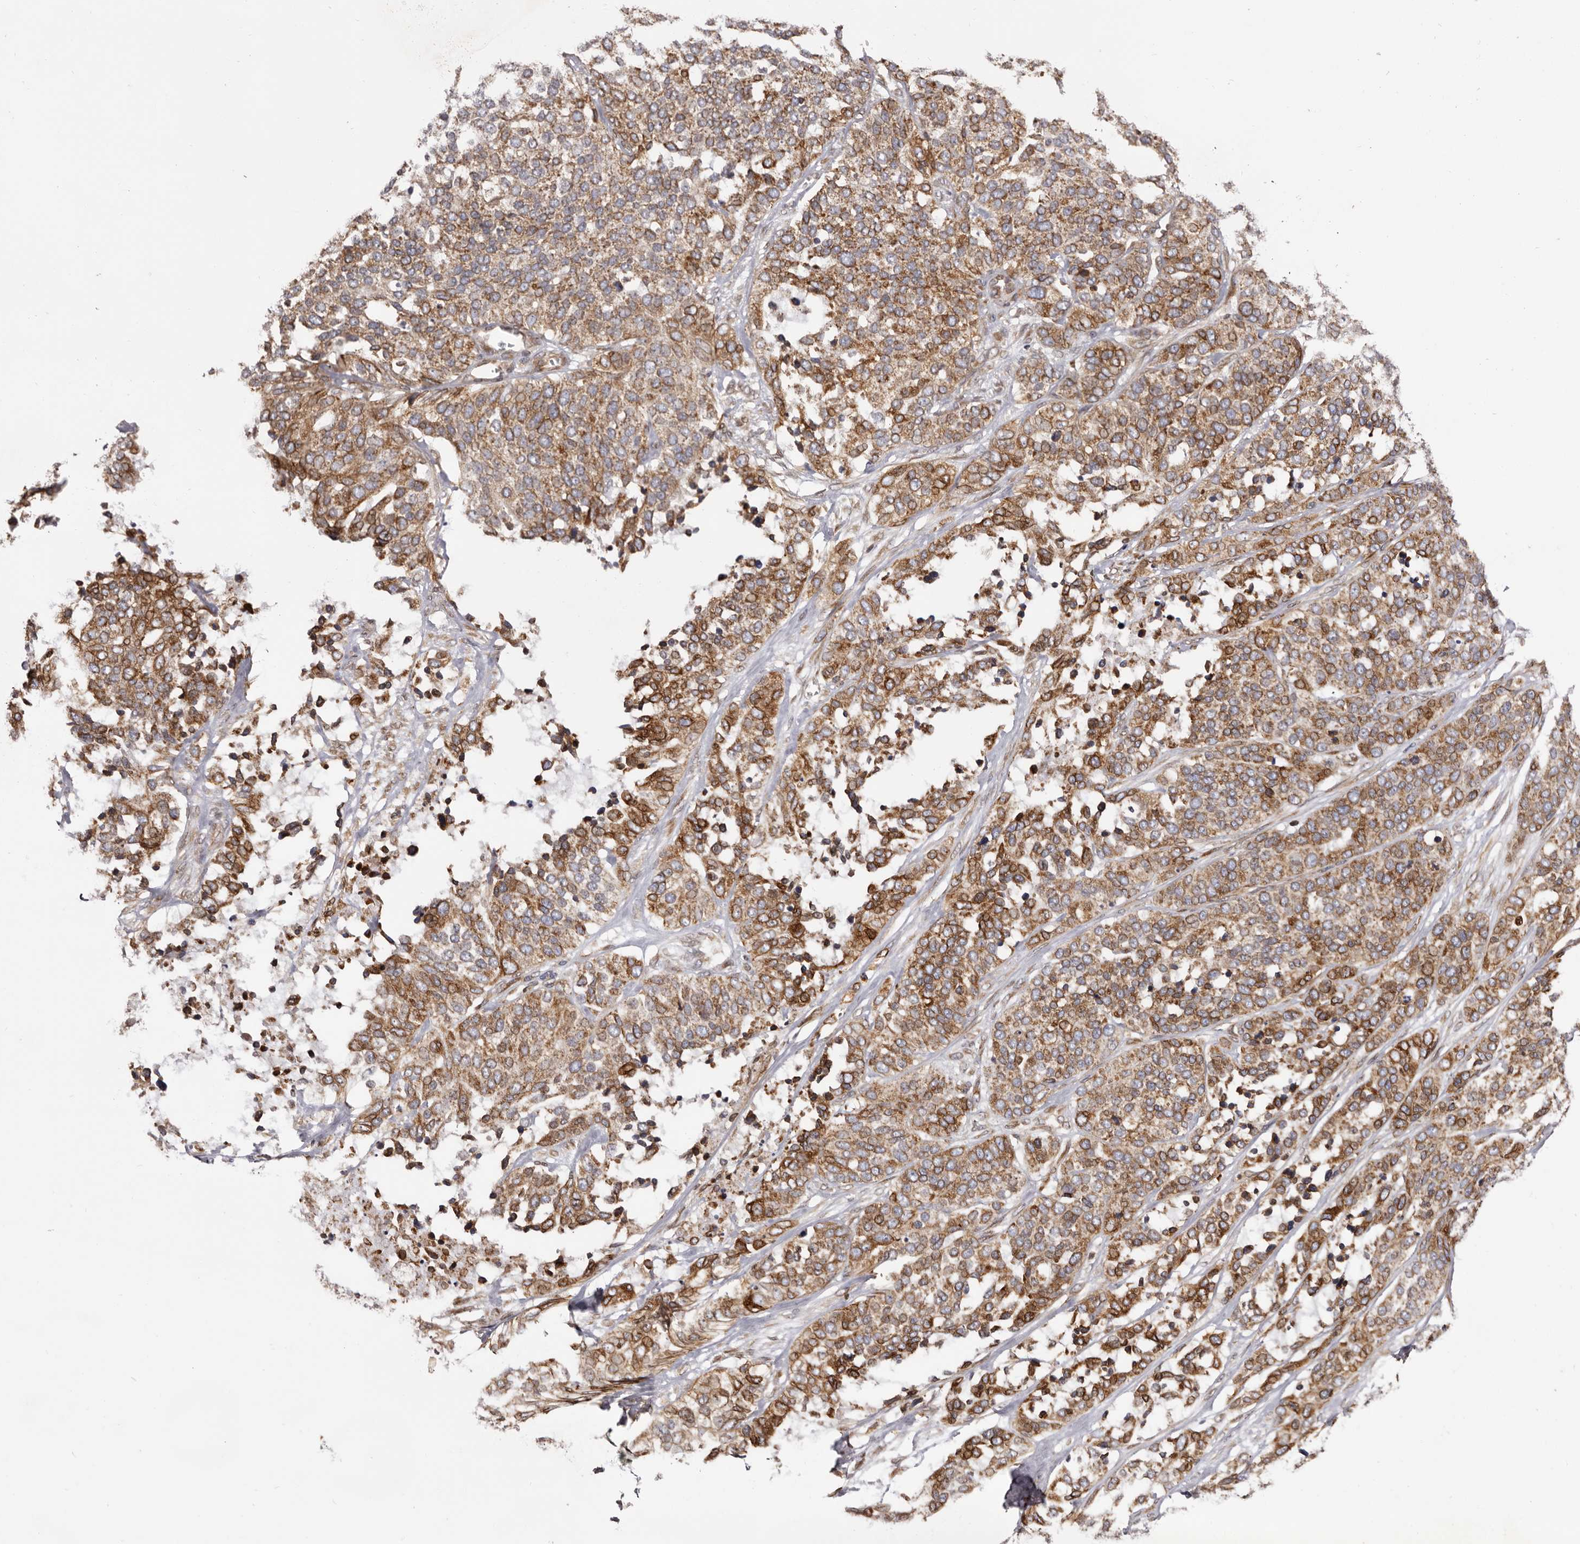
{"staining": {"intensity": "moderate", "quantity": ">75%", "location": "cytoplasmic/membranous"}, "tissue": "ovarian cancer", "cell_type": "Tumor cells", "image_type": "cancer", "snomed": [{"axis": "morphology", "description": "Cystadenocarcinoma, serous, NOS"}, {"axis": "topography", "description": "Ovary"}], "caption": "A brown stain shows moderate cytoplasmic/membranous expression of a protein in human ovarian cancer (serous cystadenocarcinoma) tumor cells. (DAB (3,3'-diaminobenzidine) IHC, brown staining for protein, blue staining for nuclei).", "gene": "C4orf3", "patient": {"sex": "female", "age": 44}}